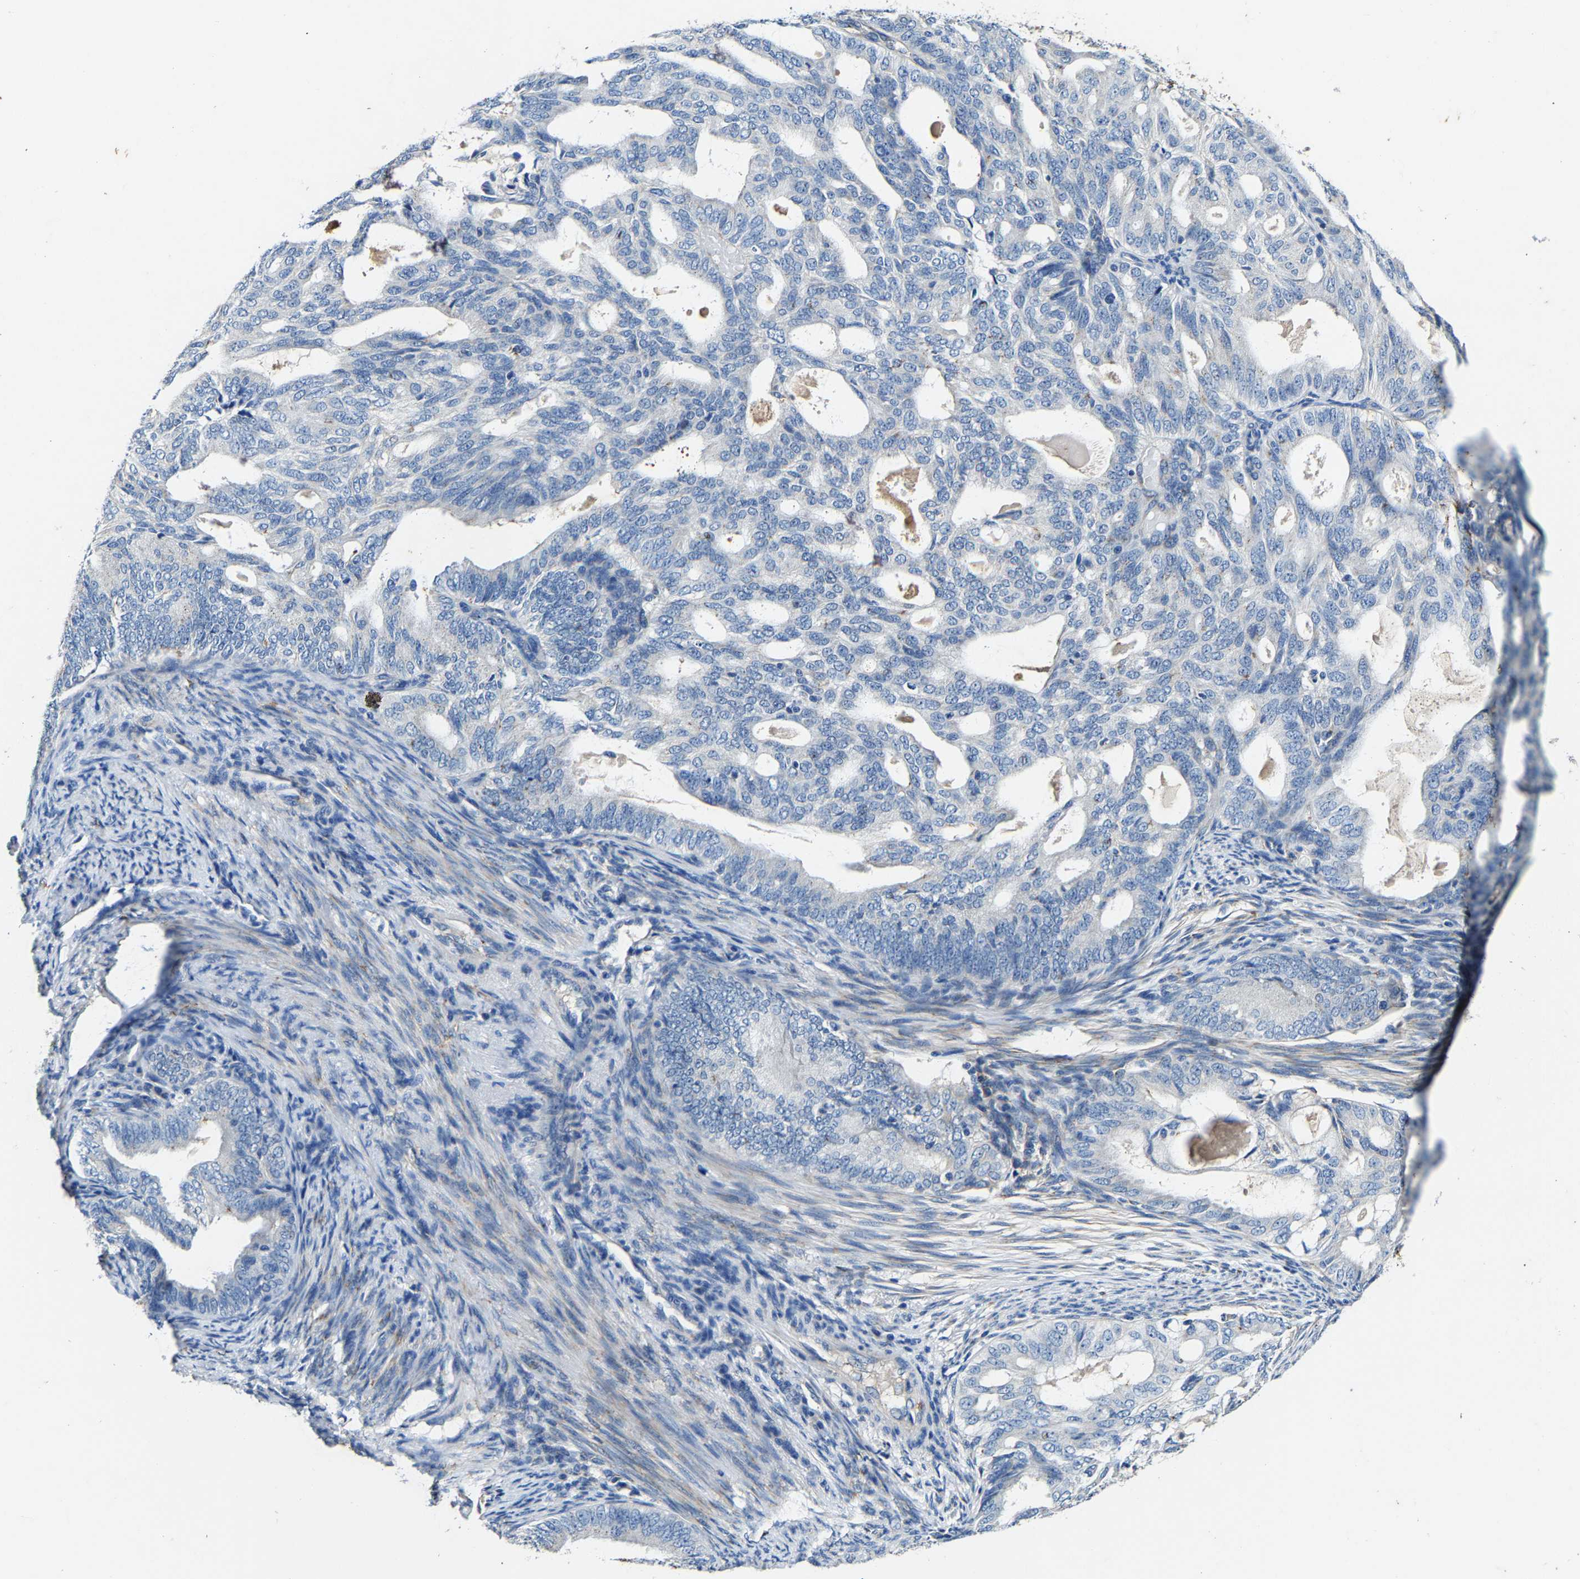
{"staining": {"intensity": "negative", "quantity": "none", "location": "none"}, "tissue": "endometrial cancer", "cell_type": "Tumor cells", "image_type": "cancer", "snomed": [{"axis": "morphology", "description": "Adenocarcinoma, NOS"}, {"axis": "topography", "description": "Endometrium"}], "caption": "This is an immunohistochemistry (IHC) photomicrograph of adenocarcinoma (endometrial). There is no expression in tumor cells.", "gene": "SLC25A25", "patient": {"sex": "female", "age": 58}}